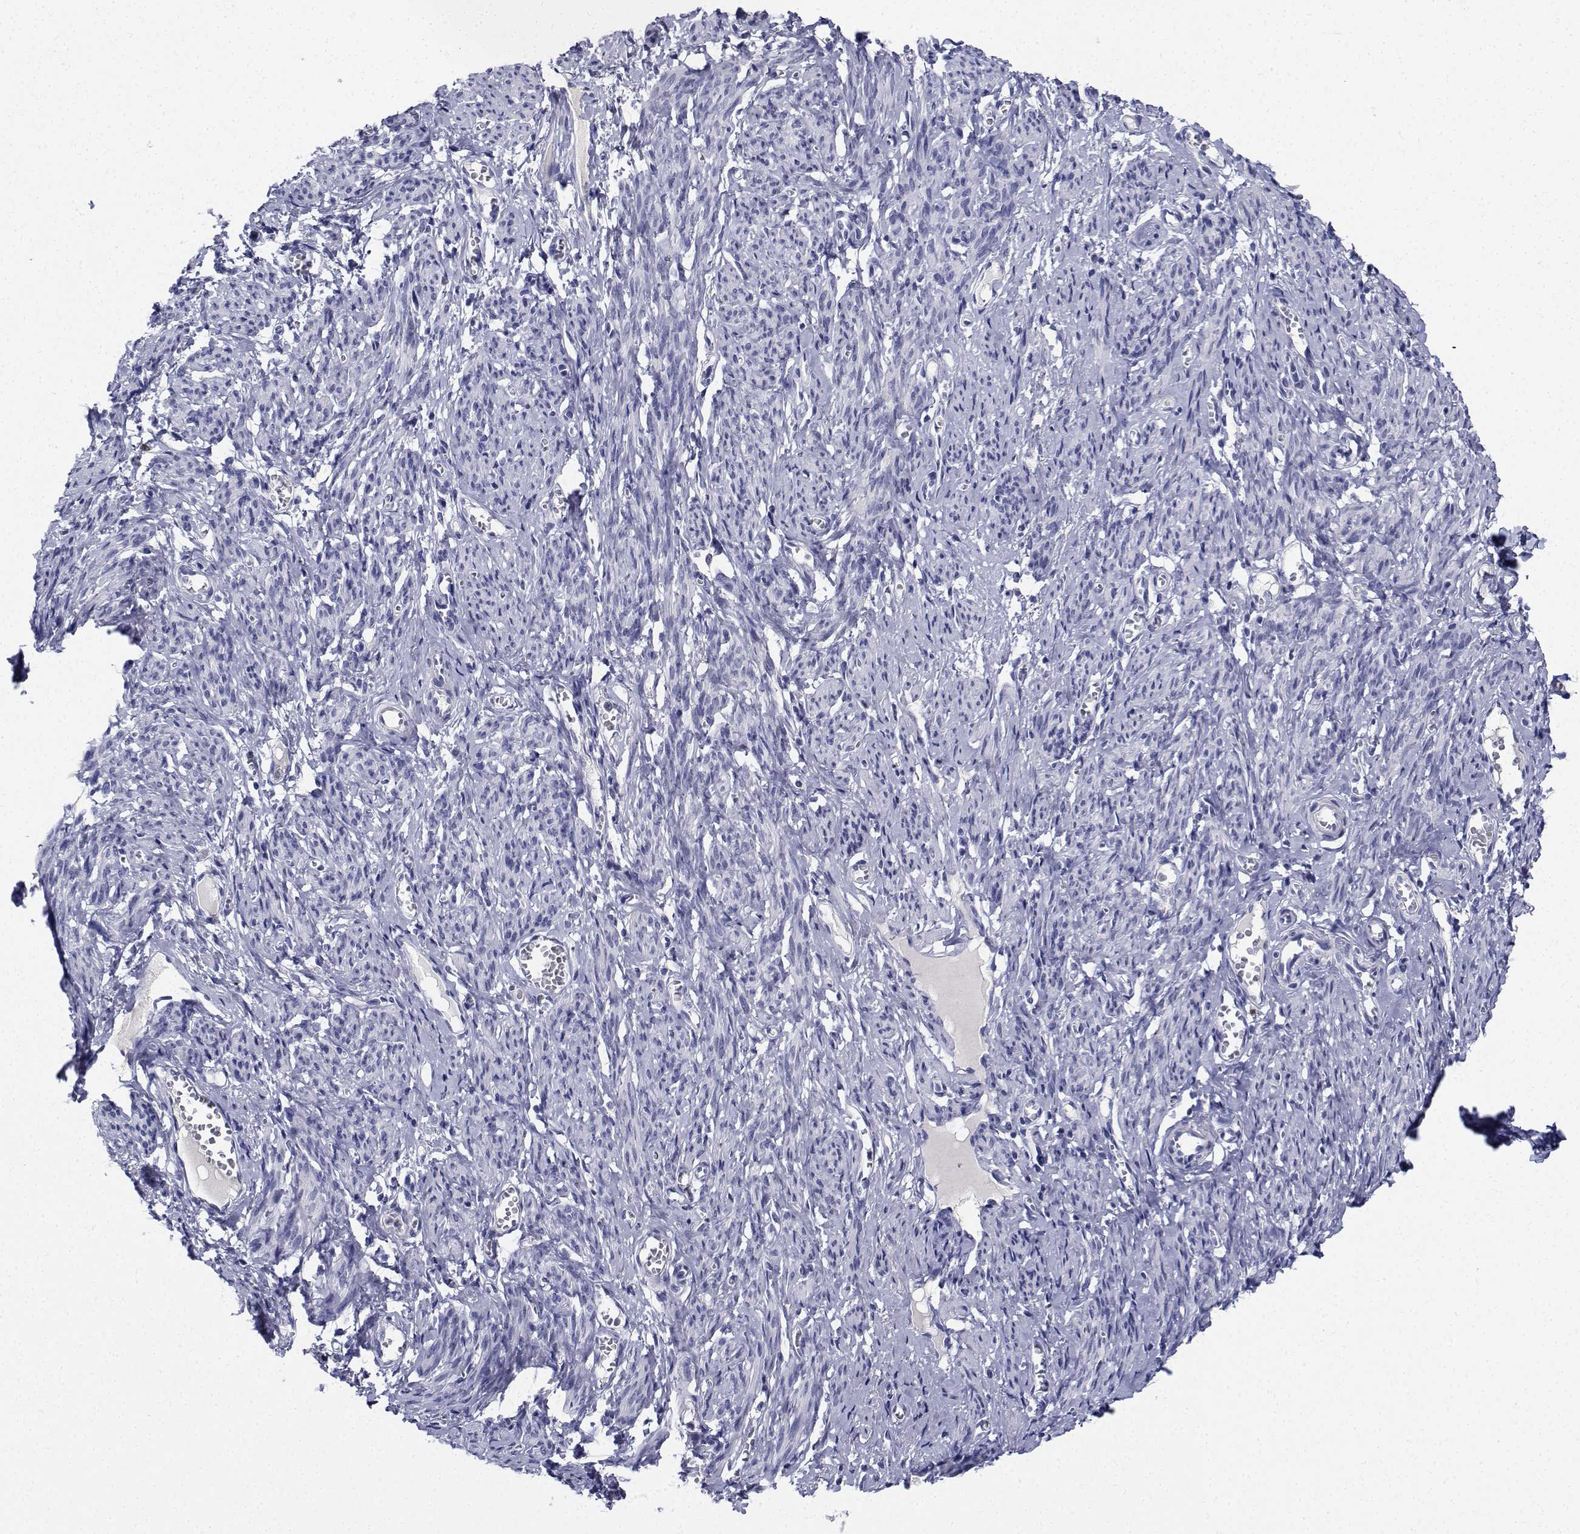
{"staining": {"intensity": "negative", "quantity": "none", "location": "none"}, "tissue": "smooth muscle", "cell_type": "Smooth muscle cells", "image_type": "normal", "snomed": [{"axis": "morphology", "description": "Normal tissue, NOS"}, {"axis": "topography", "description": "Smooth muscle"}], "caption": "The immunohistochemistry (IHC) image has no significant positivity in smooth muscle cells of smooth muscle.", "gene": "PLXNA4", "patient": {"sex": "female", "age": 65}}